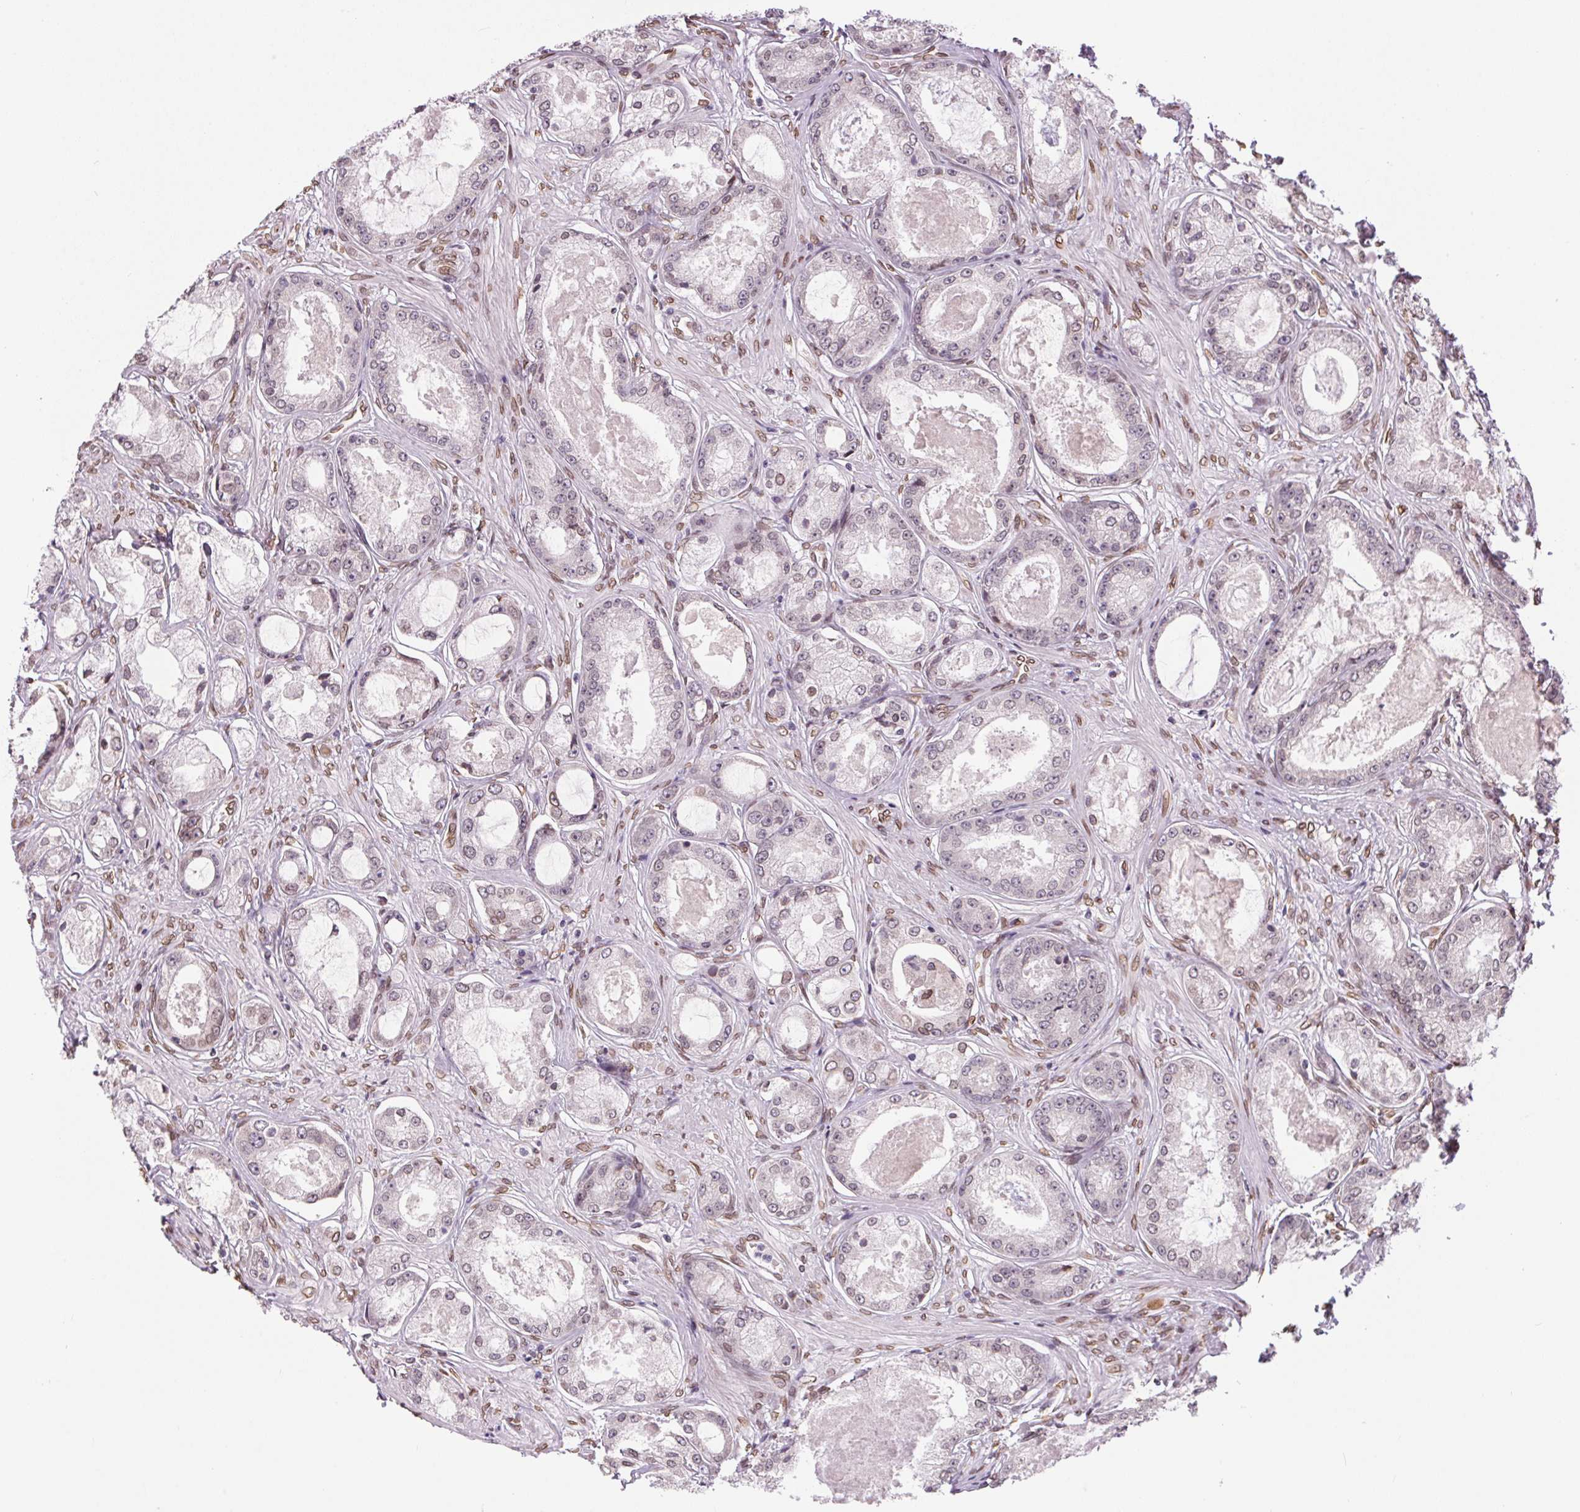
{"staining": {"intensity": "weak", "quantity": "<25%", "location": "nuclear"}, "tissue": "prostate cancer", "cell_type": "Tumor cells", "image_type": "cancer", "snomed": [{"axis": "morphology", "description": "Adenocarcinoma, Low grade"}, {"axis": "topography", "description": "Prostate"}], "caption": "This is an IHC micrograph of prostate cancer (adenocarcinoma (low-grade)). There is no staining in tumor cells.", "gene": "TMEM175", "patient": {"sex": "male", "age": 68}}